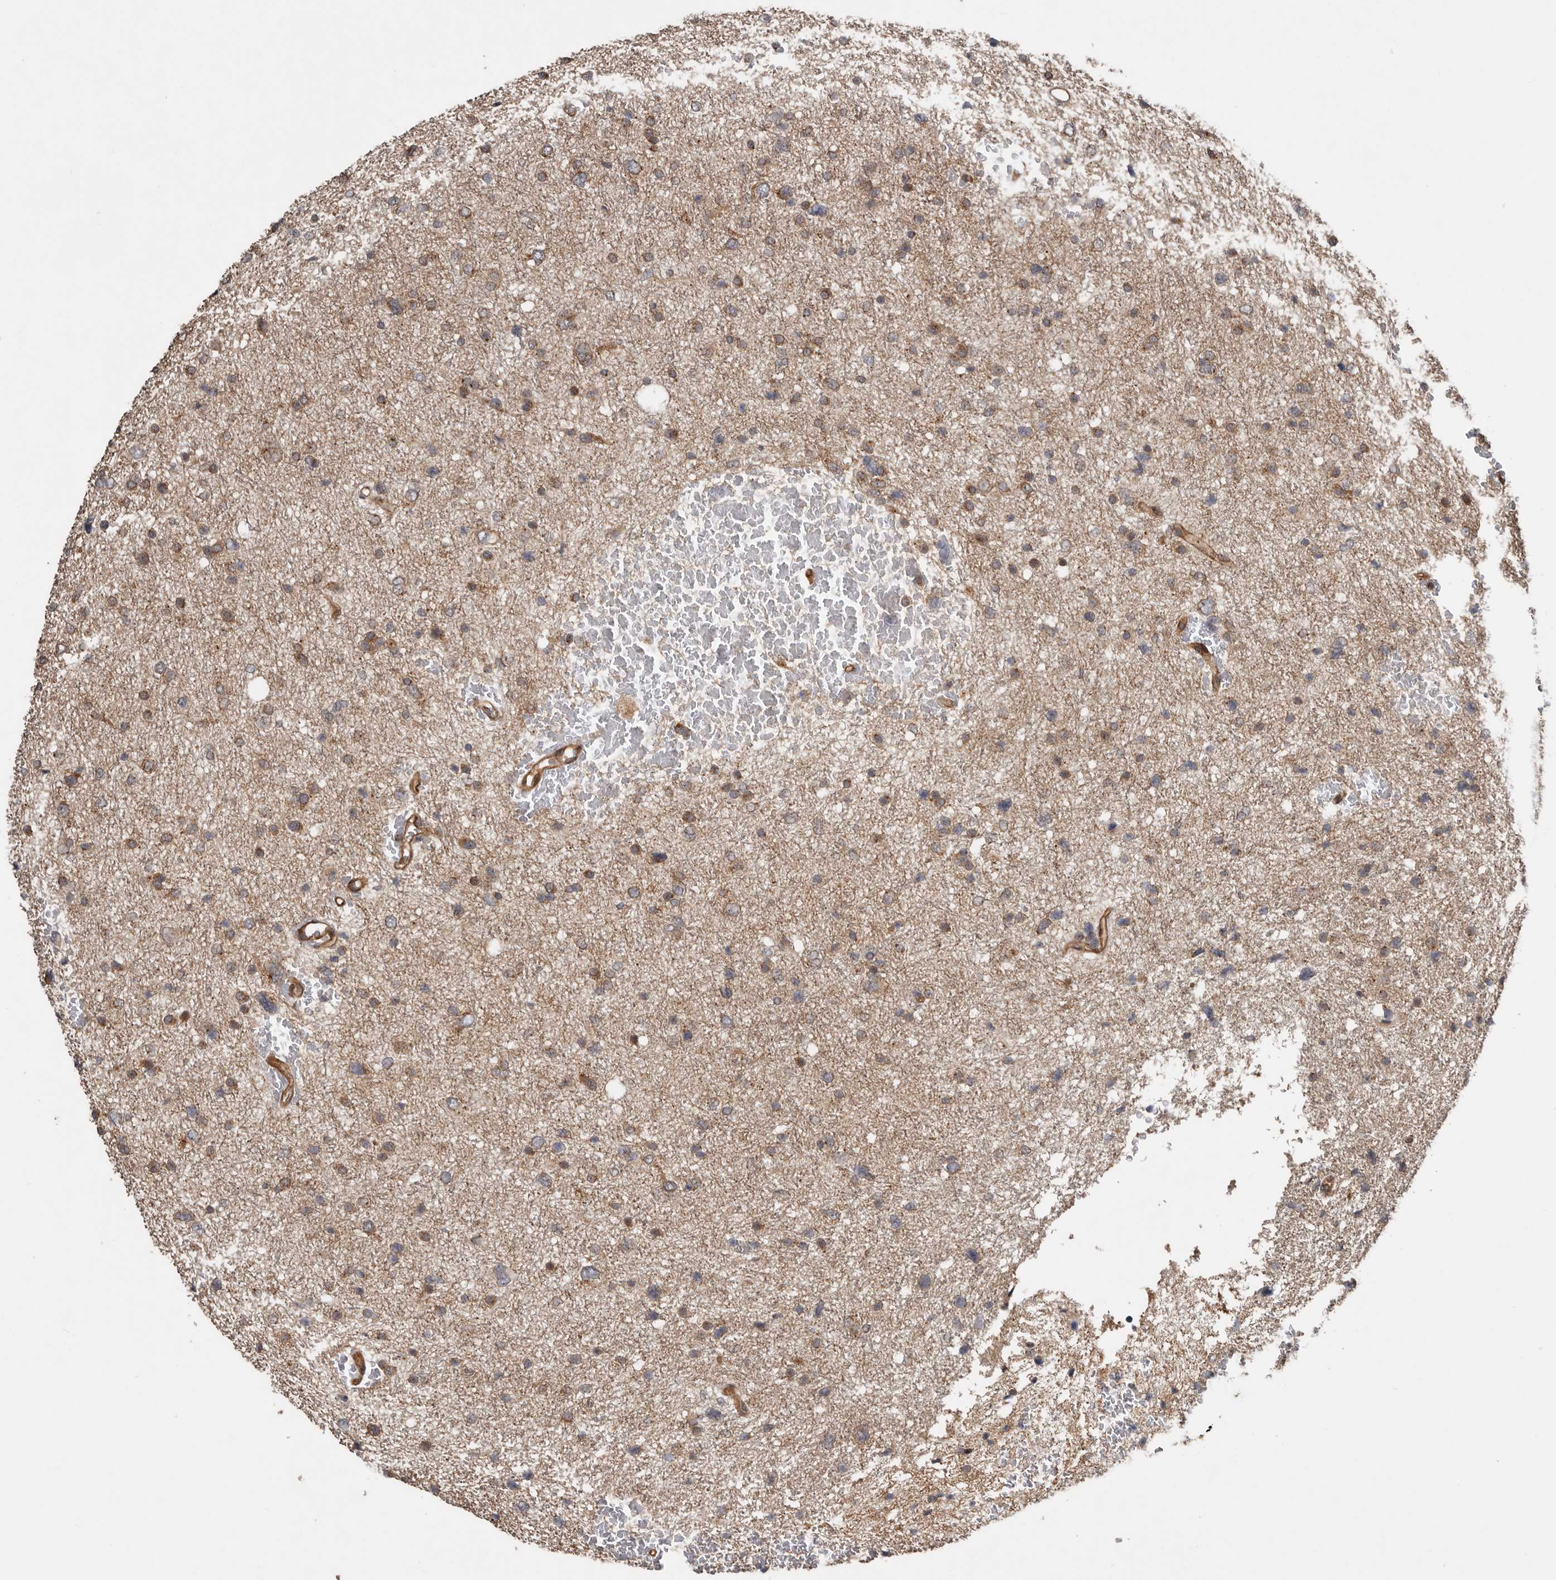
{"staining": {"intensity": "weak", "quantity": "25%-75%", "location": "cytoplasmic/membranous"}, "tissue": "glioma", "cell_type": "Tumor cells", "image_type": "cancer", "snomed": [{"axis": "morphology", "description": "Glioma, malignant, Low grade"}, {"axis": "topography", "description": "Brain"}], "caption": "IHC (DAB (3,3'-diaminobenzidine)) staining of malignant glioma (low-grade) exhibits weak cytoplasmic/membranous protein positivity in approximately 25%-75% of tumor cells. The protein of interest is stained brown, and the nuclei are stained in blue (DAB IHC with brightfield microscopy, high magnification).", "gene": "CCDC190", "patient": {"sex": "female", "age": 37}}